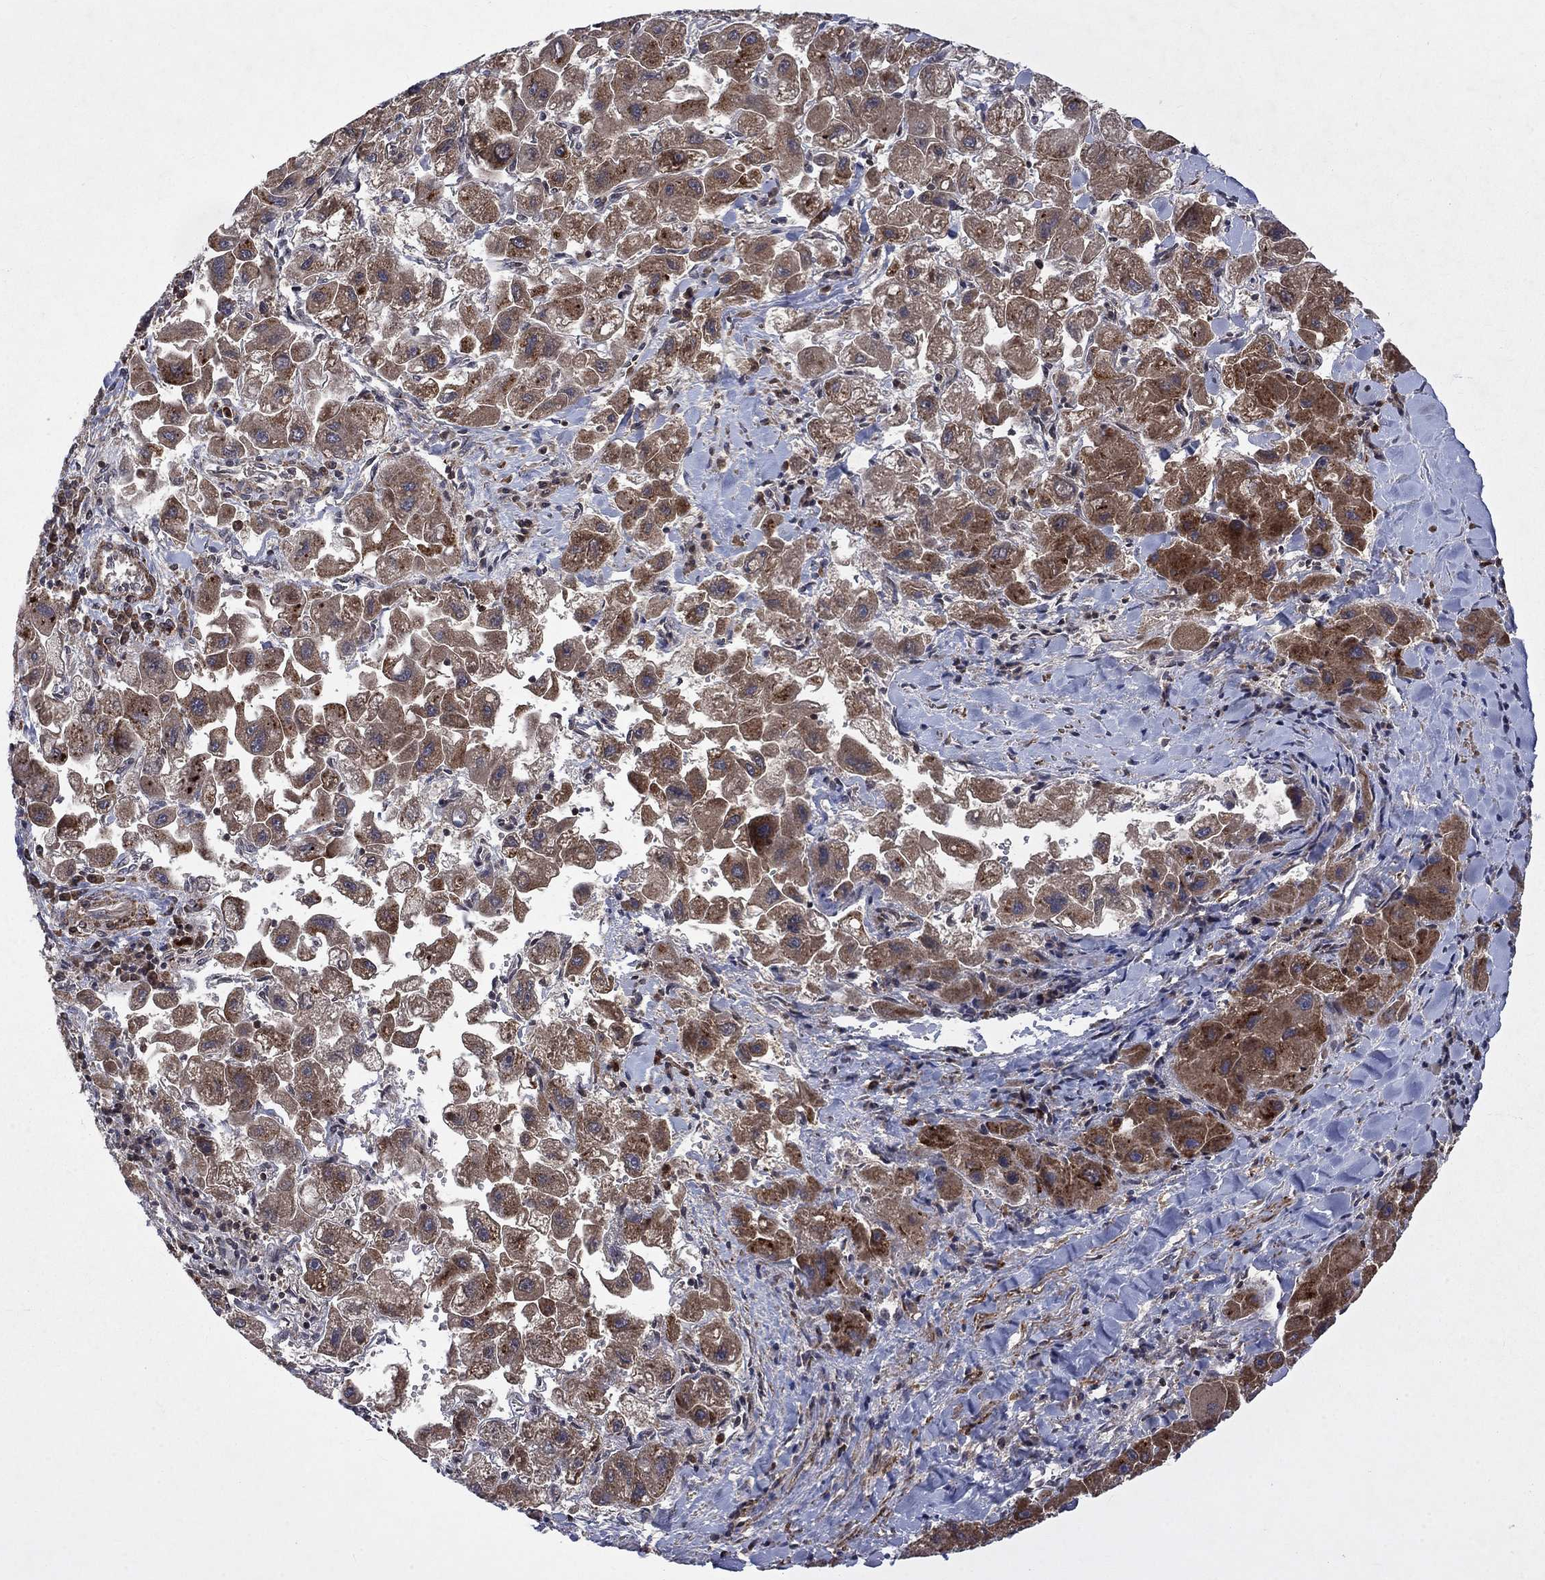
{"staining": {"intensity": "moderate", "quantity": ">75%", "location": "cytoplasmic/membranous"}, "tissue": "liver cancer", "cell_type": "Tumor cells", "image_type": "cancer", "snomed": [{"axis": "morphology", "description": "Carcinoma, Hepatocellular, NOS"}, {"axis": "topography", "description": "Liver"}], "caption": "IHC (DAB) staining of liver cancer (hepatocellular carcinoma) reveals moderate cytoplasmic/membranous protein expression in approximately >75% of tumor cells.", "gene": "TMEM33", "patient": {"sex": "male", "age": 24}}